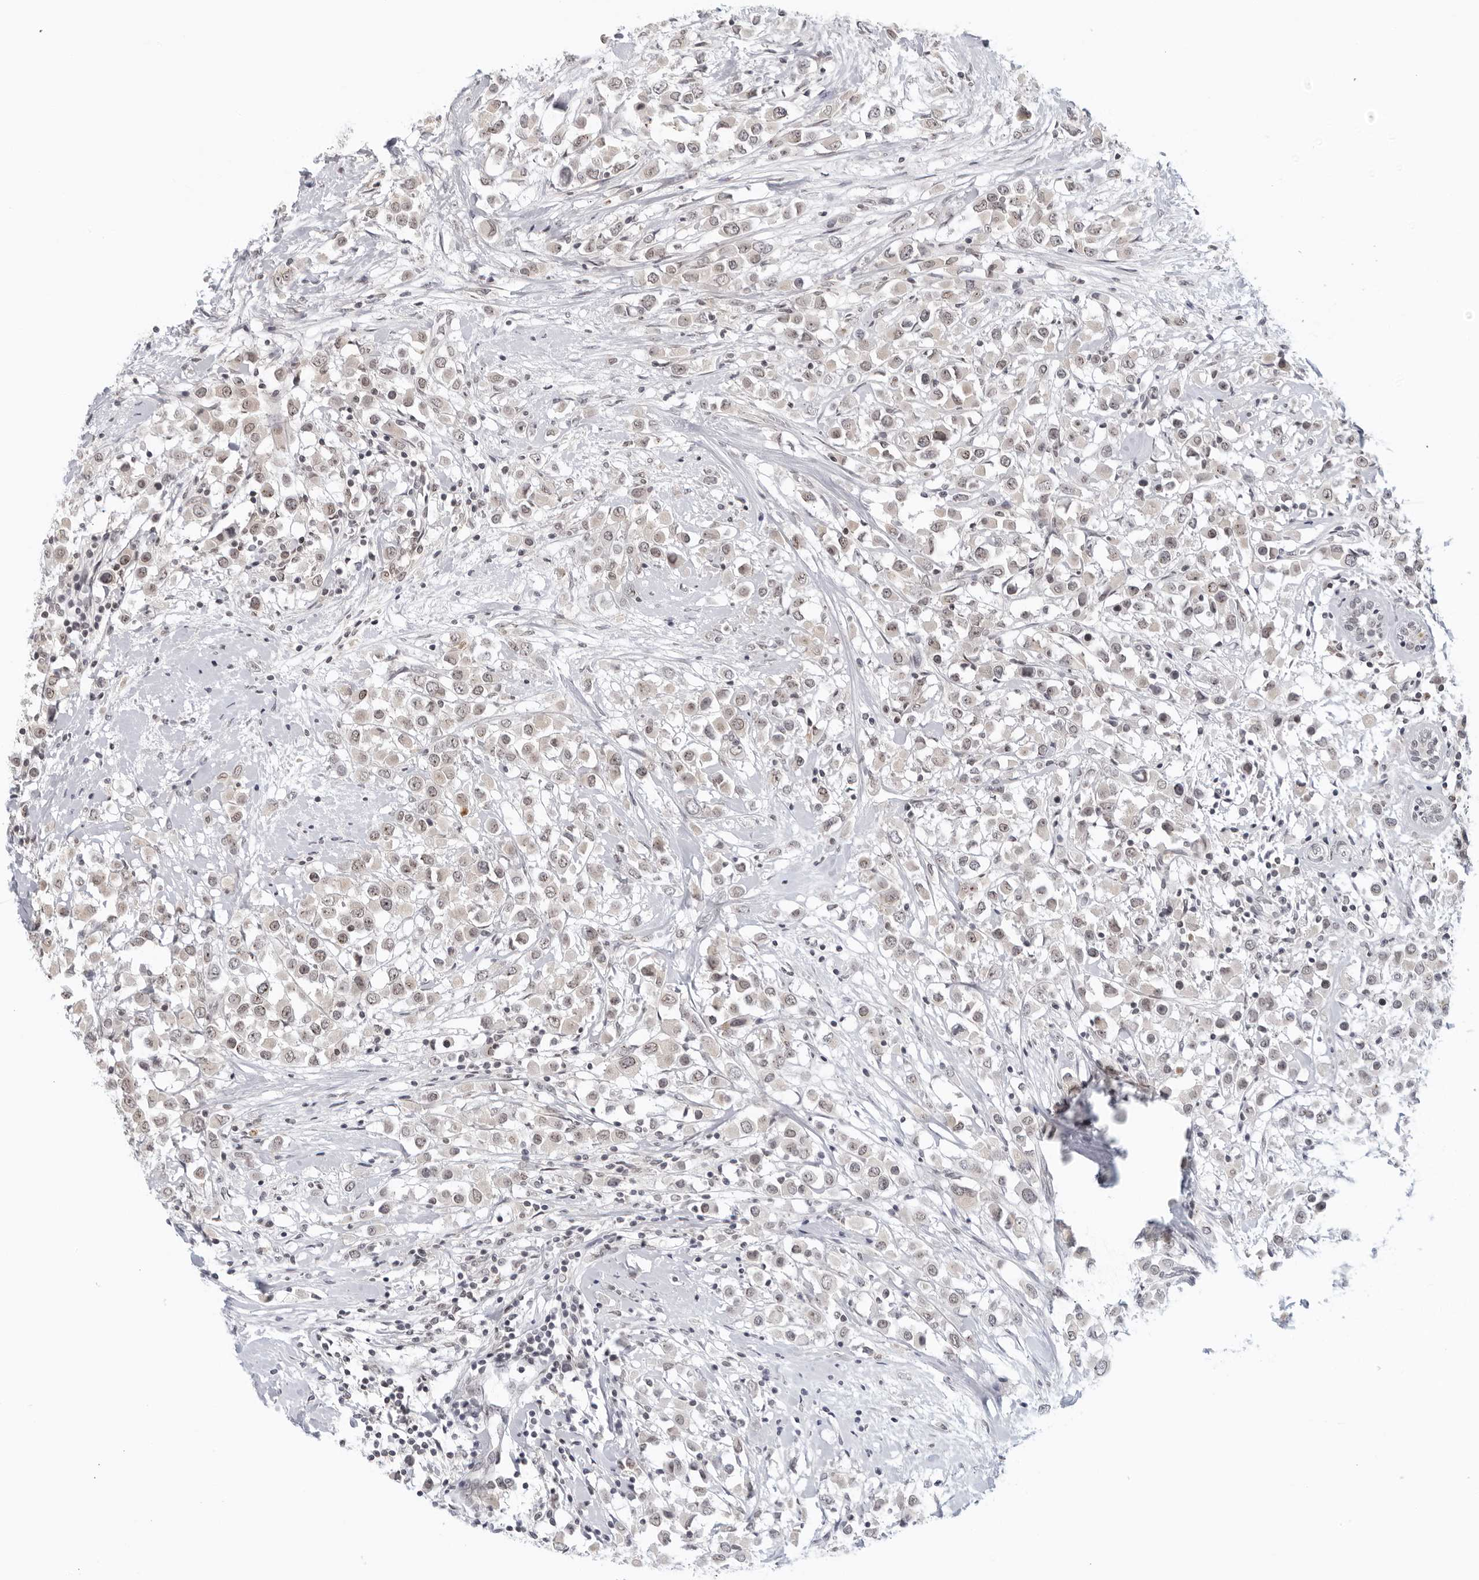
{"staining": {"intensity": "weak", "quantity": "25%-75%", "location": "nuclear"}, "tissue": "breast cancer", "cell_type": "Tumor cells", "image_type": "cancer", "snomed": [{"axis": "morphology", "description": "Duct carcinoma"}, {"axis": "topography", "description": "Breast"}], "caption": "Breast cancer (invasive ductal carcinoma) stained with a protein marker exhibits weak staining in tumor cells.", "gene": "RAB11FIP3", "patient": {"sex": "female", "age": 61}}